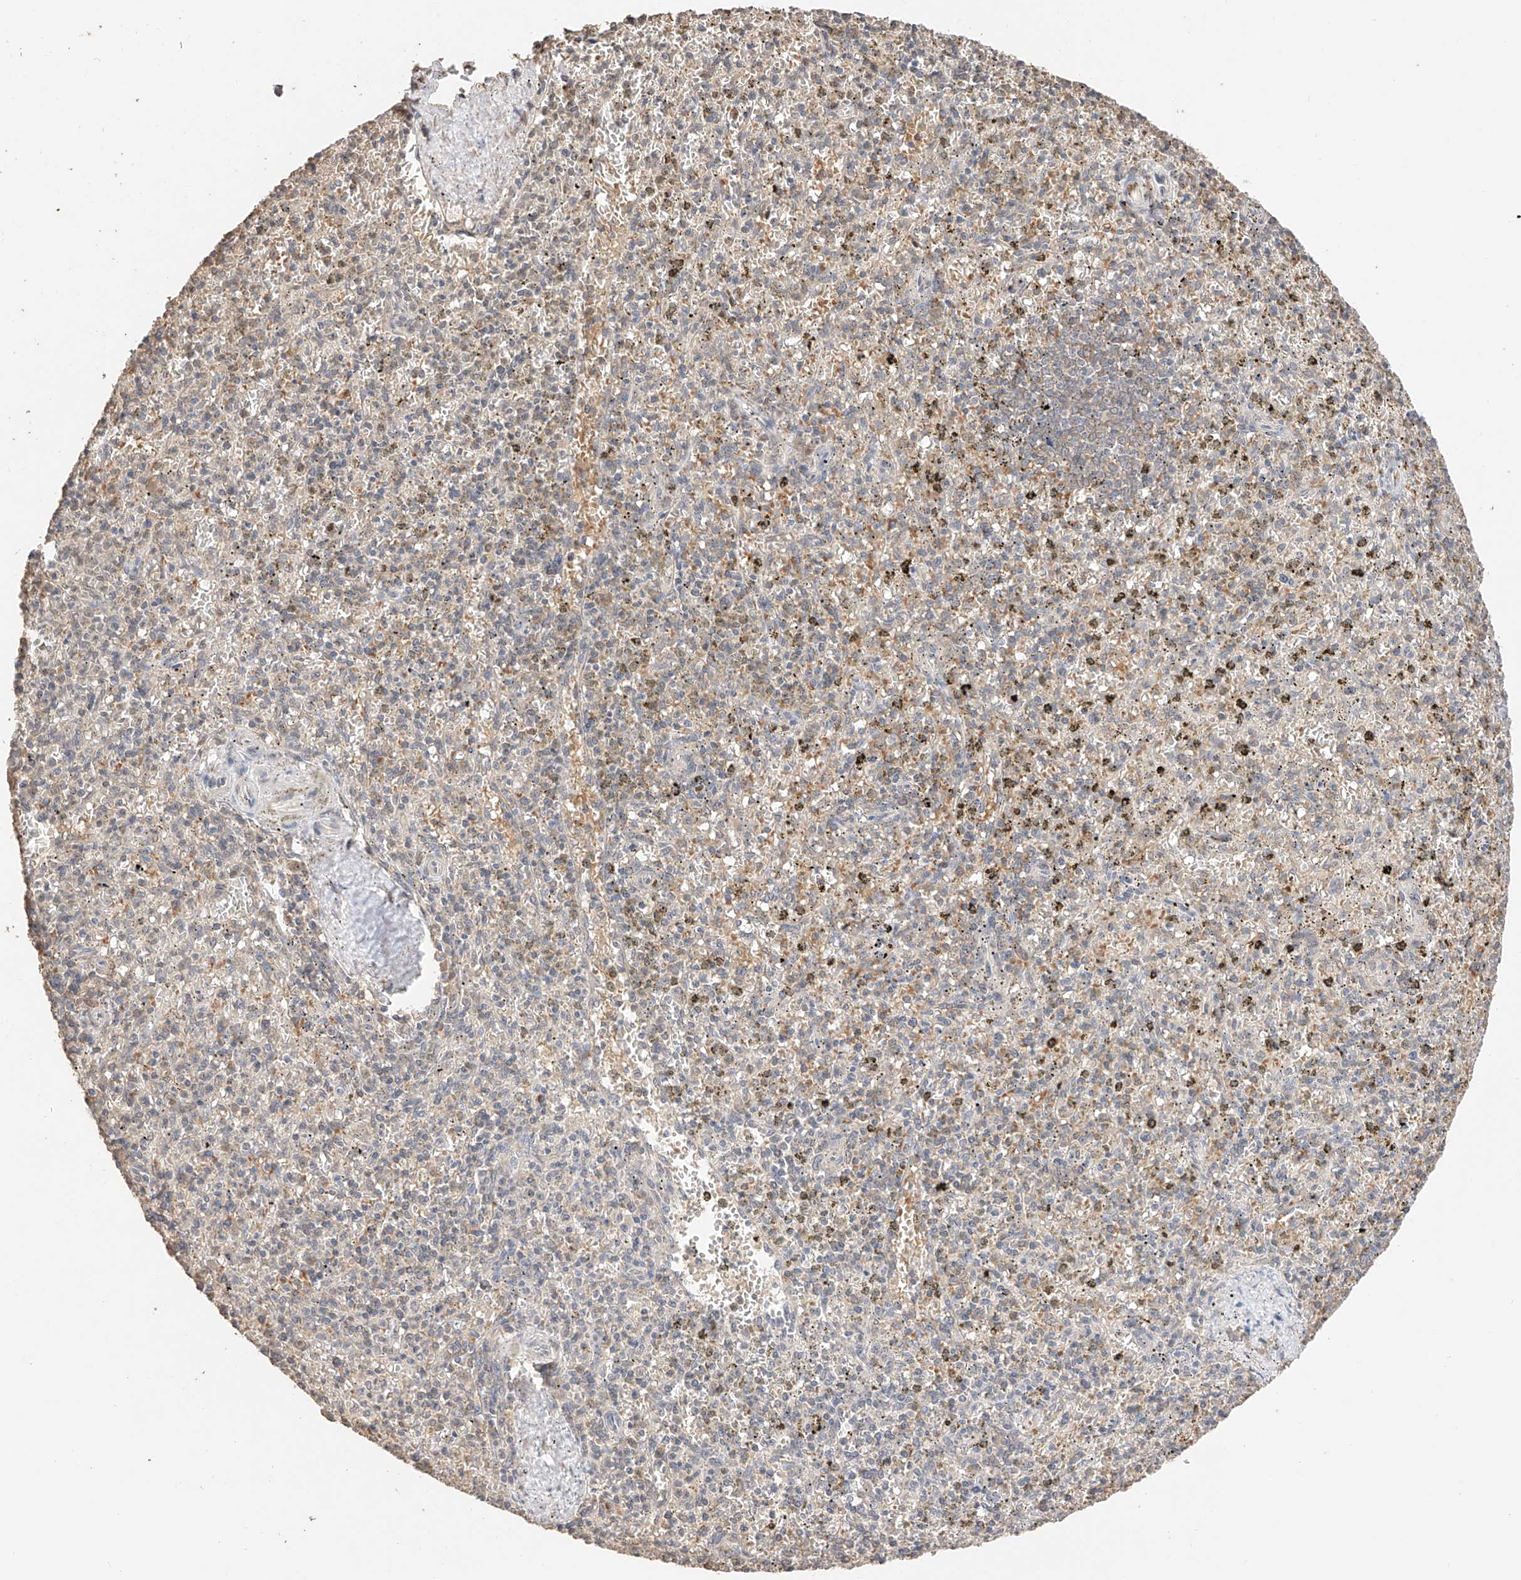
{"staining": {"intensity": "weak", "quantity": "<25%", "location": "cytoplasmic/membranous"}, "tissue": "spleen", "cell_type": "Cells in red pulp", "image_type": "normal", "snomed": [{"axis": "morphology", "description": "Normal tissue, NOS"}, {"axis": "topography", "description": "Spleen"}], "caption": "This micrograph is of benign spleen stained with IHC to label a protein in brown with the nuclei are counter-stained blue. There is no positivity in cells in red pulp. (Immunohistochemistry (ihc), brightfield microscopy, high magnification).", "gene": "IL22RA2", "patient": {"sex": "male", "age": 72}}